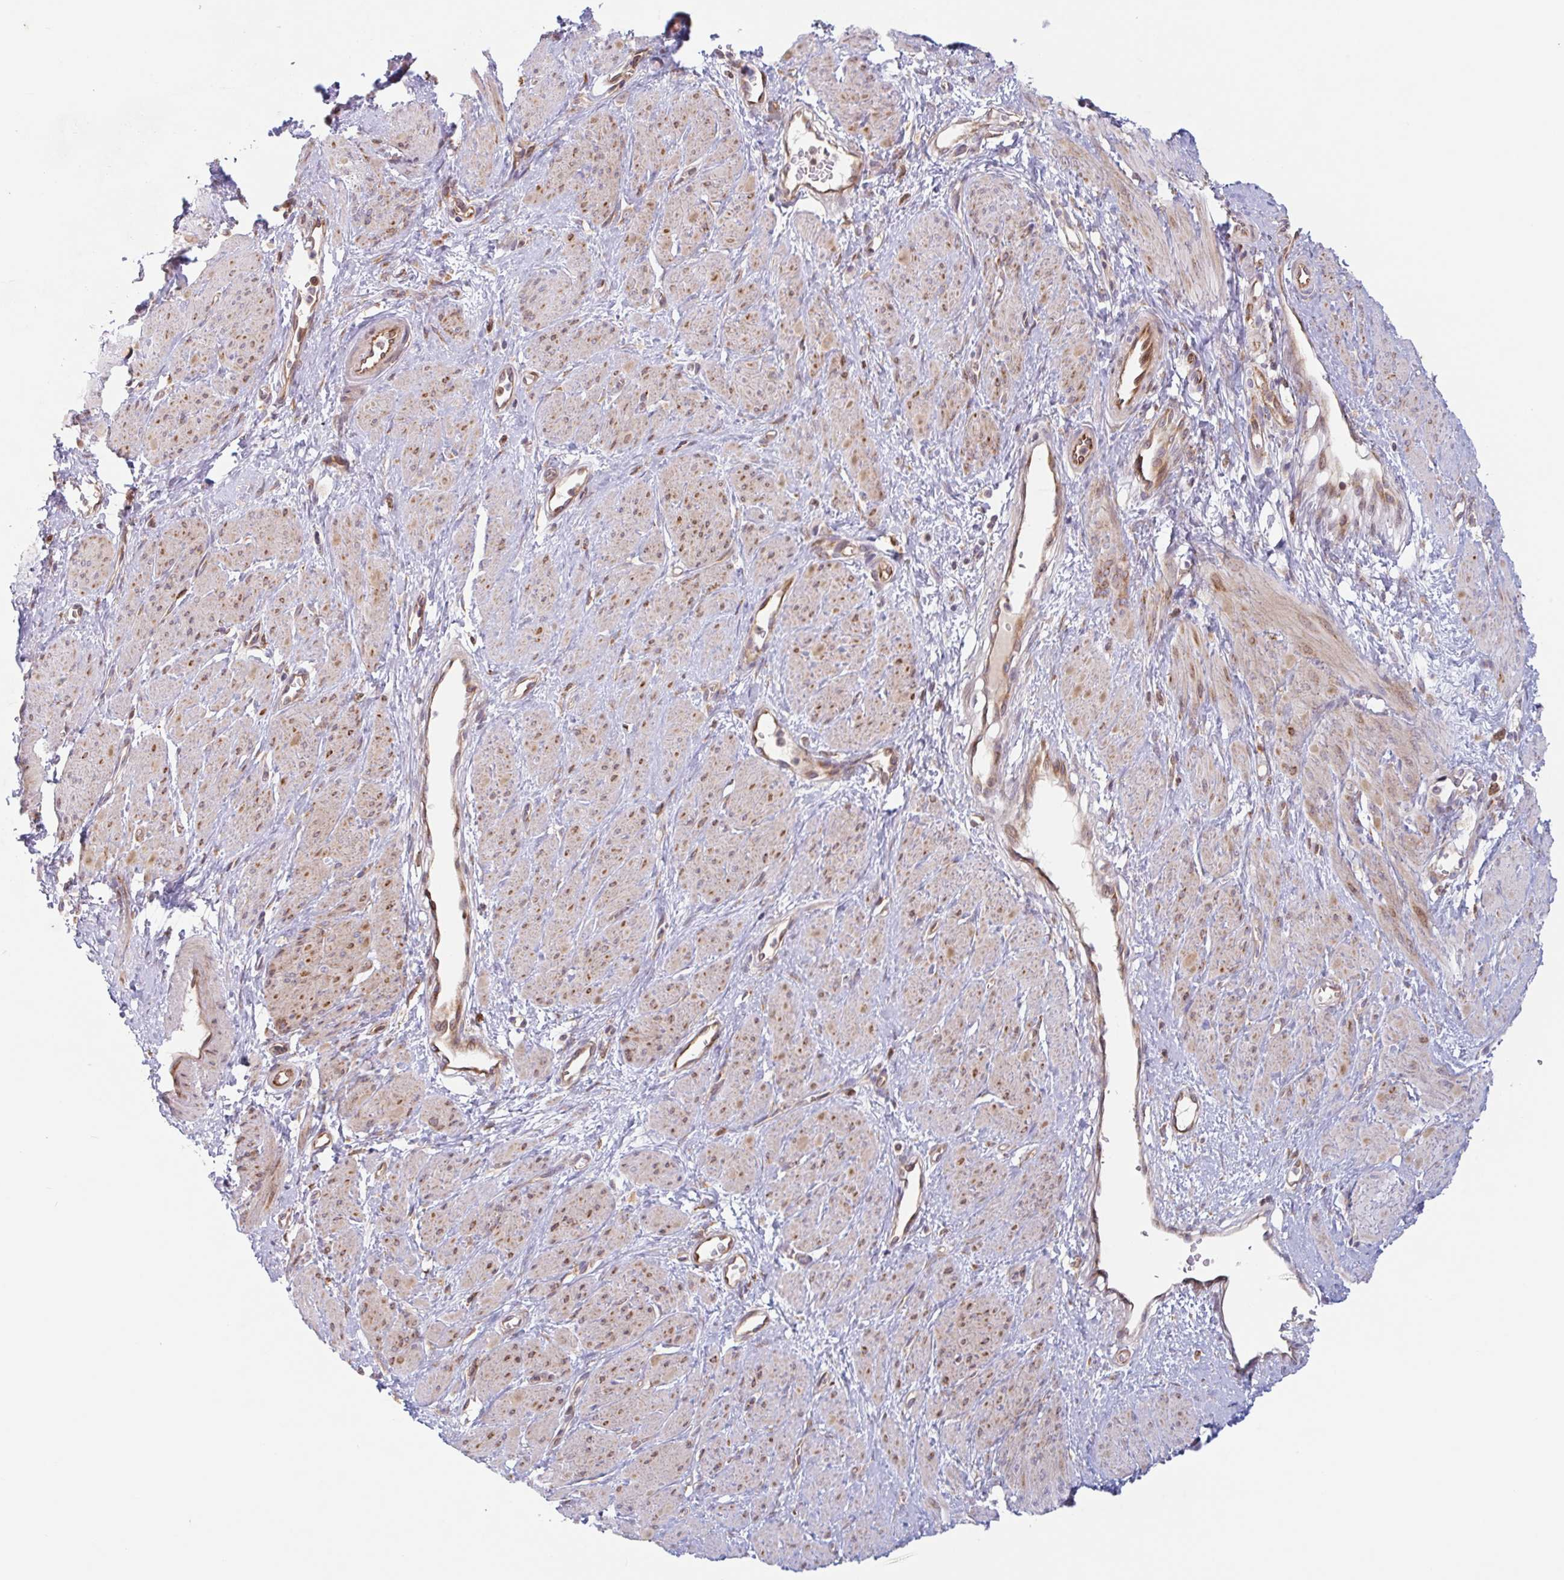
{"staining": {"intensity": "moderate", "quantity": "25%-75%", "location": "cytoplasmic/membranous,nuclear"}, "tissue": "smooth muscle", "cell_type": "Smooth muscle cells", "image_type": "normal", "snomed": [{"axis": "morphology", "description": "Normal tissue, NOS"}, {"axis": "topography", "description": "Smooth muscle"}, {"axis": "topography", "description": "Uterus"}], "caption": "Immunohistochemistry staining of benign smooth muscle, which demonstrates medium levels of moderate cytoplasmic/membranous,nuclear staining in about 25%-75% of smooth muscle cells indicating moderate cytoplasmic/membranous,nuclear protein staining. The staining was performed using DAB (3,3'-diaminobenzidine) (brown) for protein detection and nuclei were counterstained in hematoxylin (blue).", "gene": "RIT1", "patient": {"sex": "female", "age": 39}}